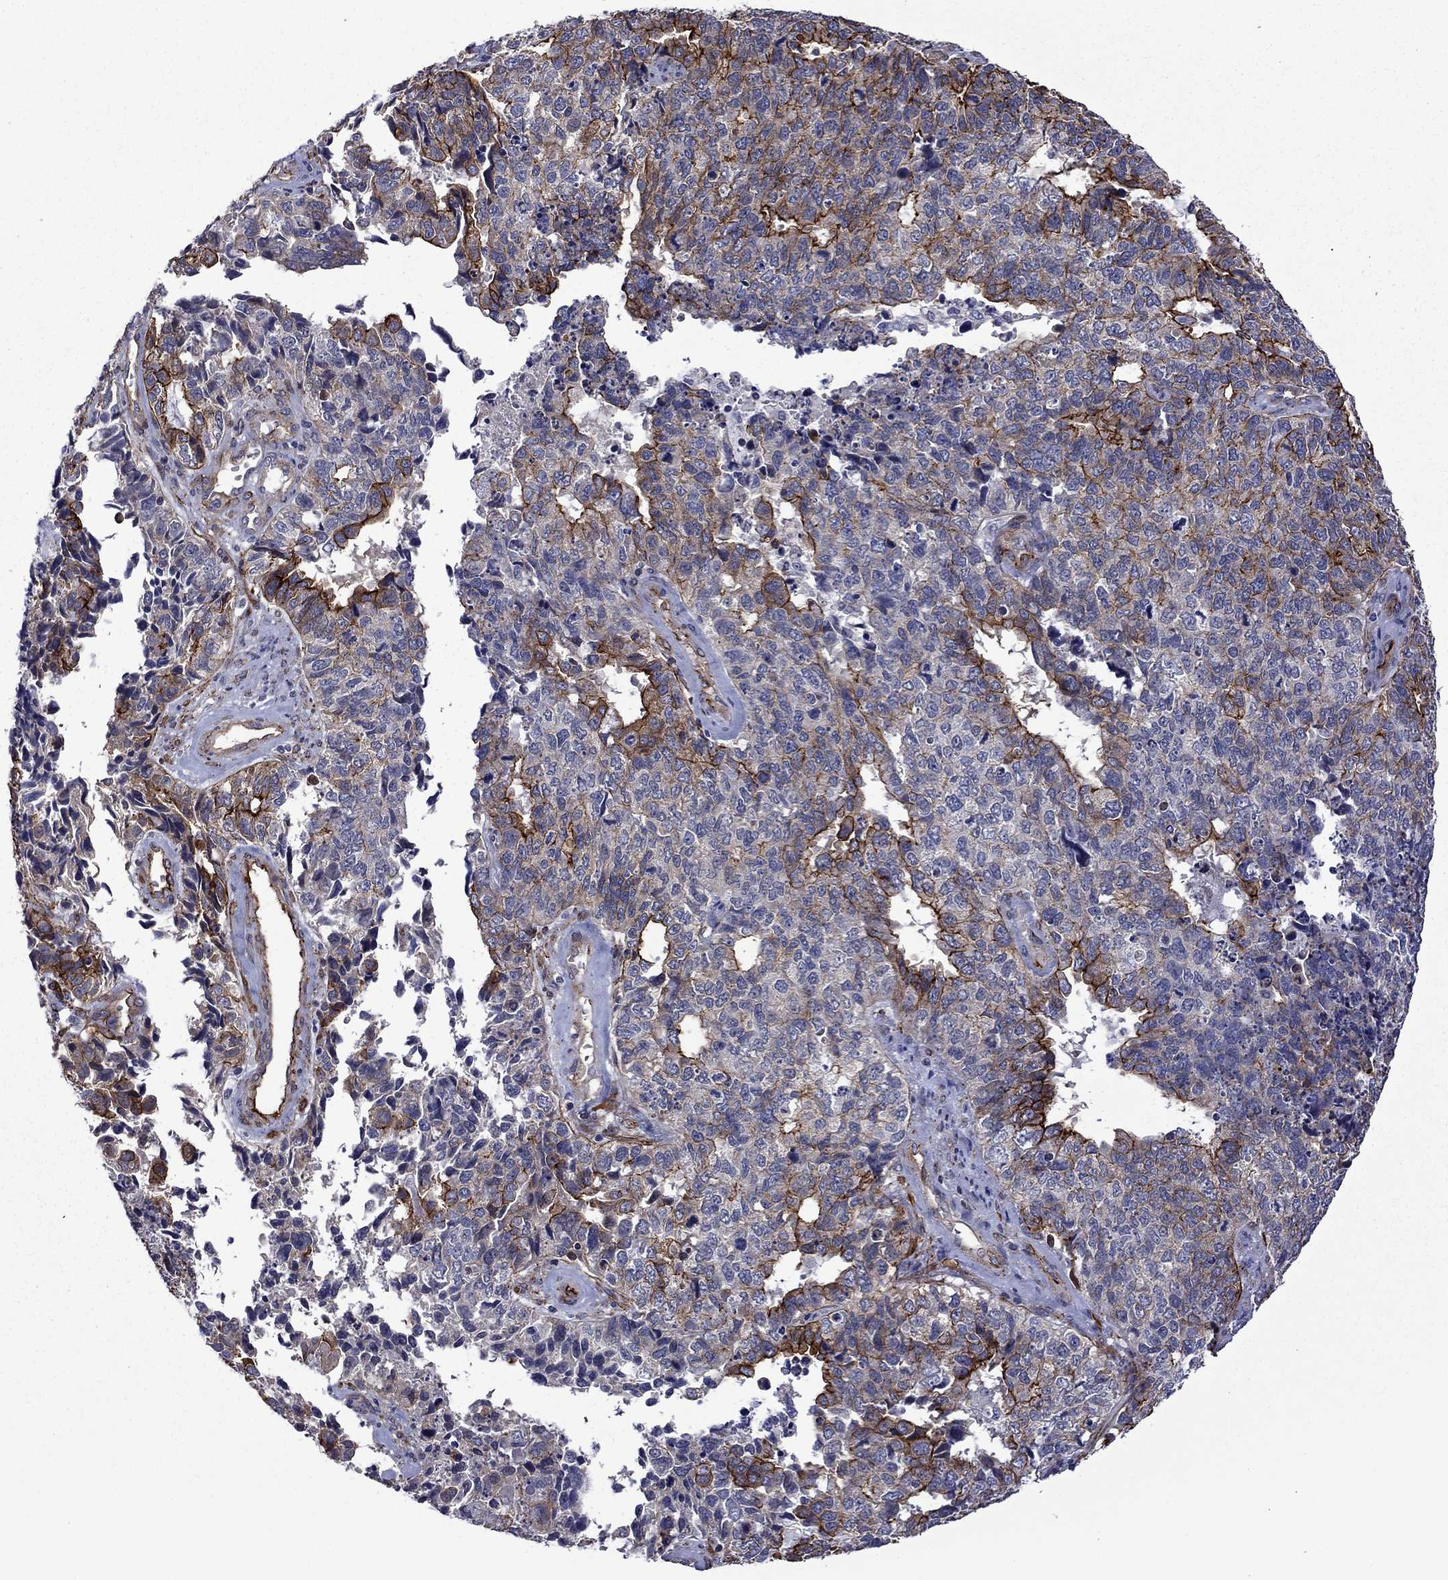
{"staining": {"intensity": "strong", "quantity": "<25%", "location": "cytoplasmic/membranous"}, "tissue": "cervical cancer", "cell_type": "Tumor cells", "image_type": "cancer", "snomed": [{"axis": "morphology", "description": "Squamous cell carcinoma, NOS"}, {"axis": "topography", "description": "Cervix"}], "caption": "The histopathology image shows staining of squamous cell carcinoma (cervical), revealing strong cytoplasmic/membranous protein expression (brown color) within tumor cells.", "gene": "LMO7", "patient": {"sex": "female", "age": 63}}